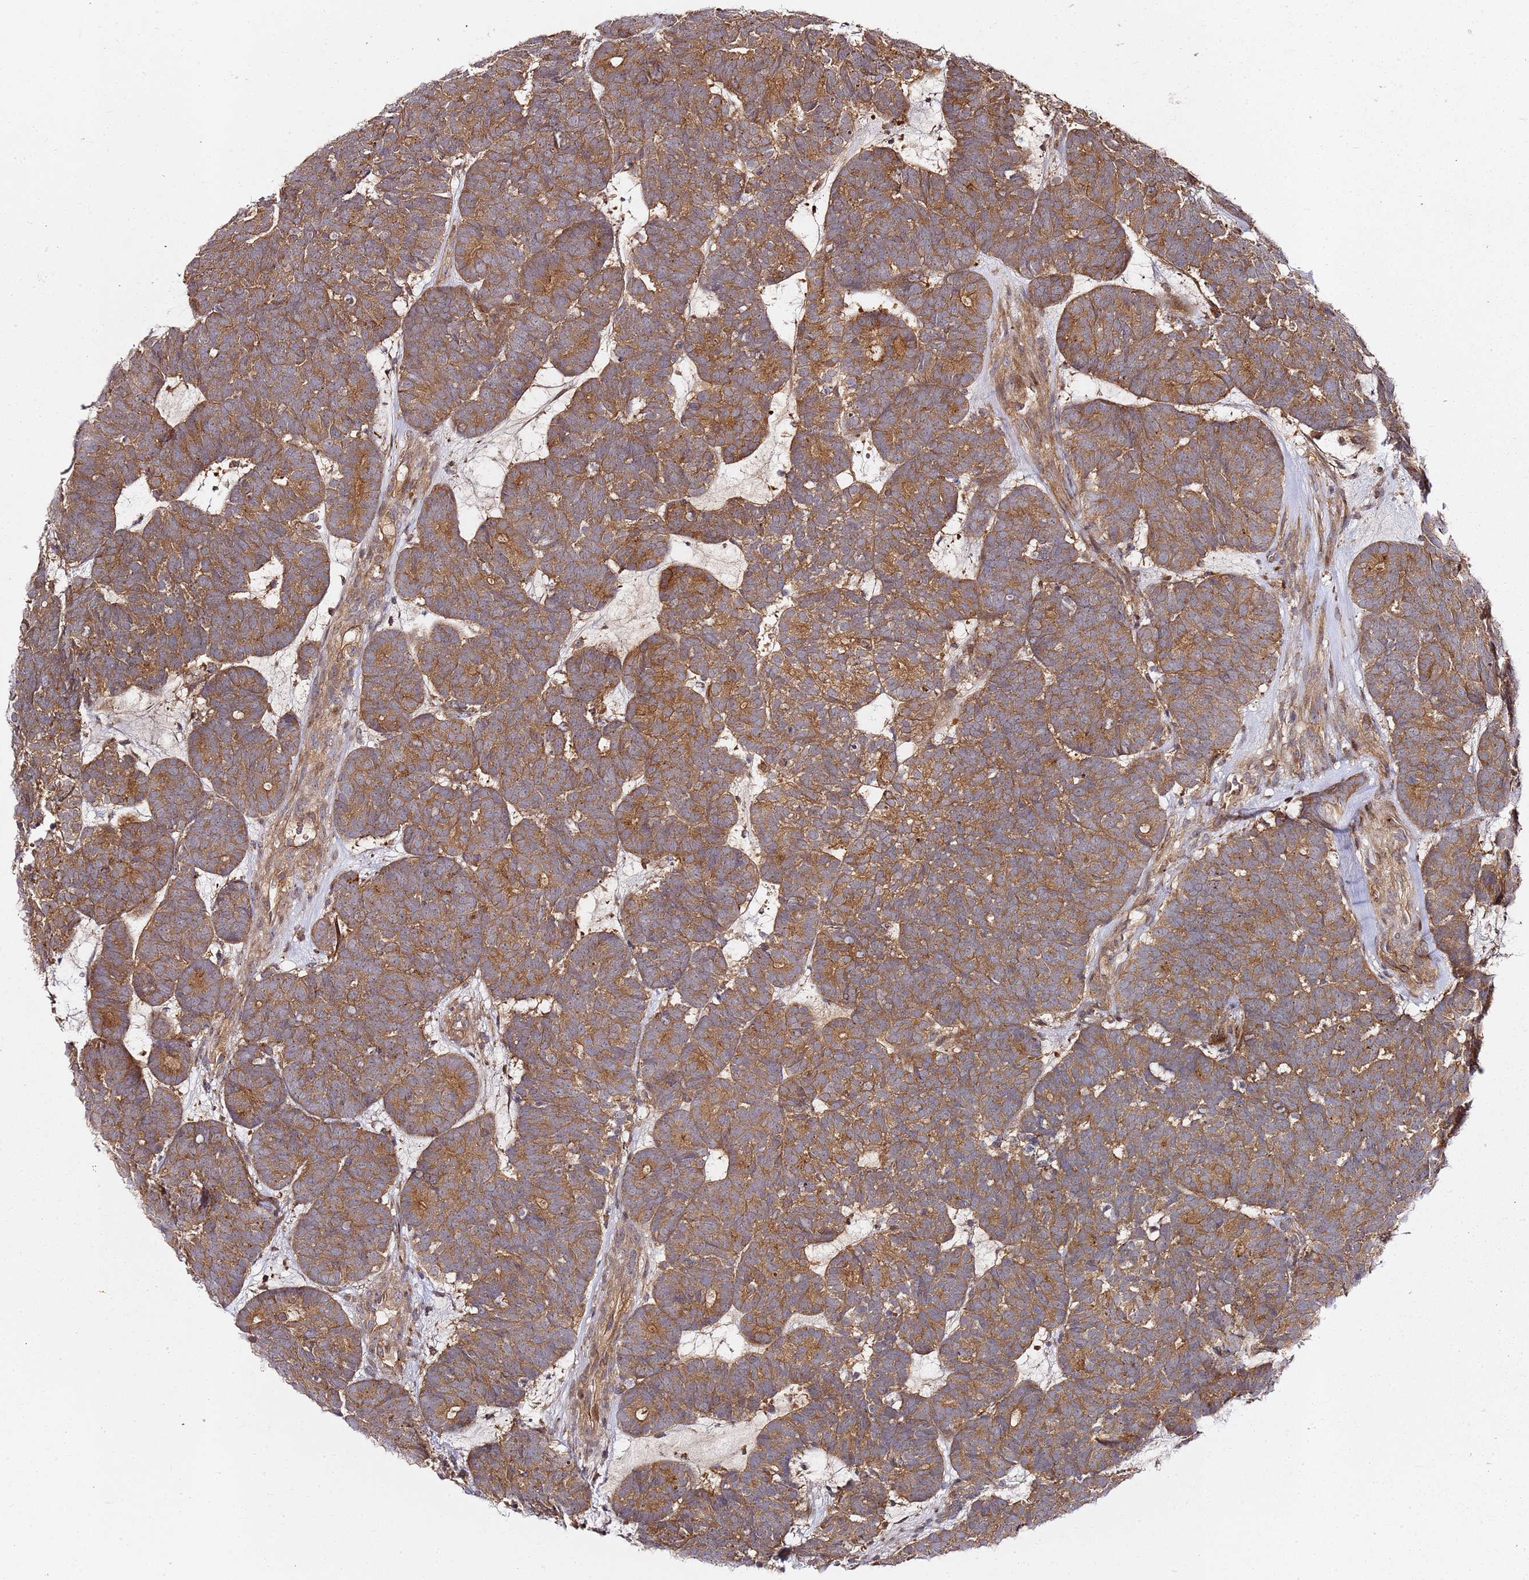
{"staining": {"intensity": "moderate", "quantity": ">75%", "location": "cytoplasmic/membranous"}, "tissue": "head and neck cancer", "cell_type": "Tumor cells", "image_type": "cancer", "snomed": [{"axis": "morphology", "description": "Adenocarcinoma, NOS"}, {"axis": "topography", "description": "Head-Neck"}], "caption": "Protein analysis of head and neck adenocarcinoma tissue shows moderate cytoplasmic/membranous staining in approximately >75% of tumor cells.", "gene": "PRMT7", "patient": {"sex": "female", "age": 81}}